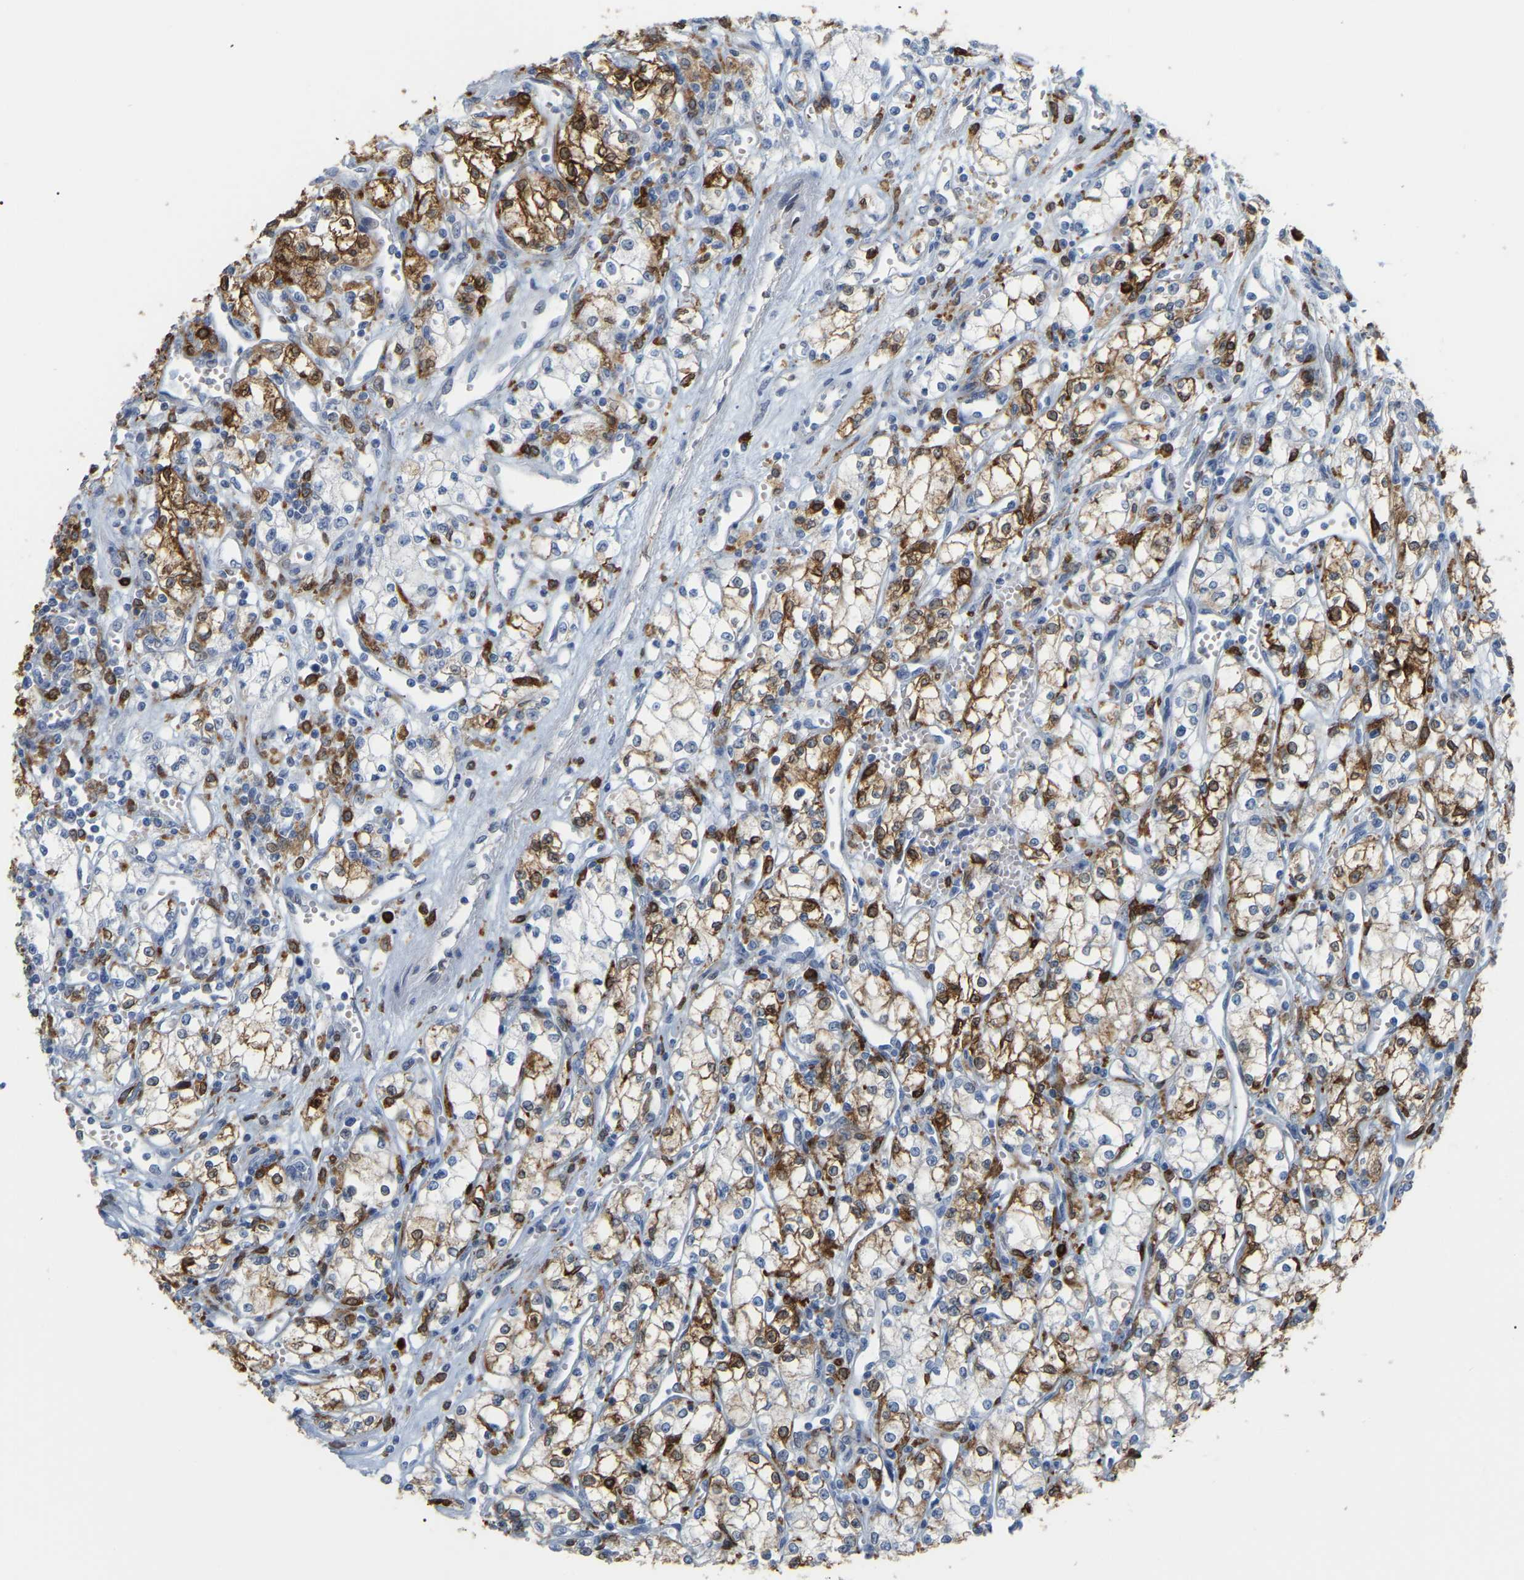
{"staining": {"intensity": "moderate", "quantity": ">75%", "location": "cytoplasmic/membranous"}, "tissue": "renal cancer", "cell_type": "Tumor cells", "image_type": "cancer", "snomed": [{"axis": "morphology", "description": "Adenocarcinoma, NOS"}, {"axis": "topography", "description": "Kidney"}], "caption": "Protein expression analysis of human renal adenocarcinoma reveals moderate cytoplasmic/membranous positivity in approximately >75% of tumor cells.", "gene": "PTGS1", "patient": {"sex": "male", "age": 59}}